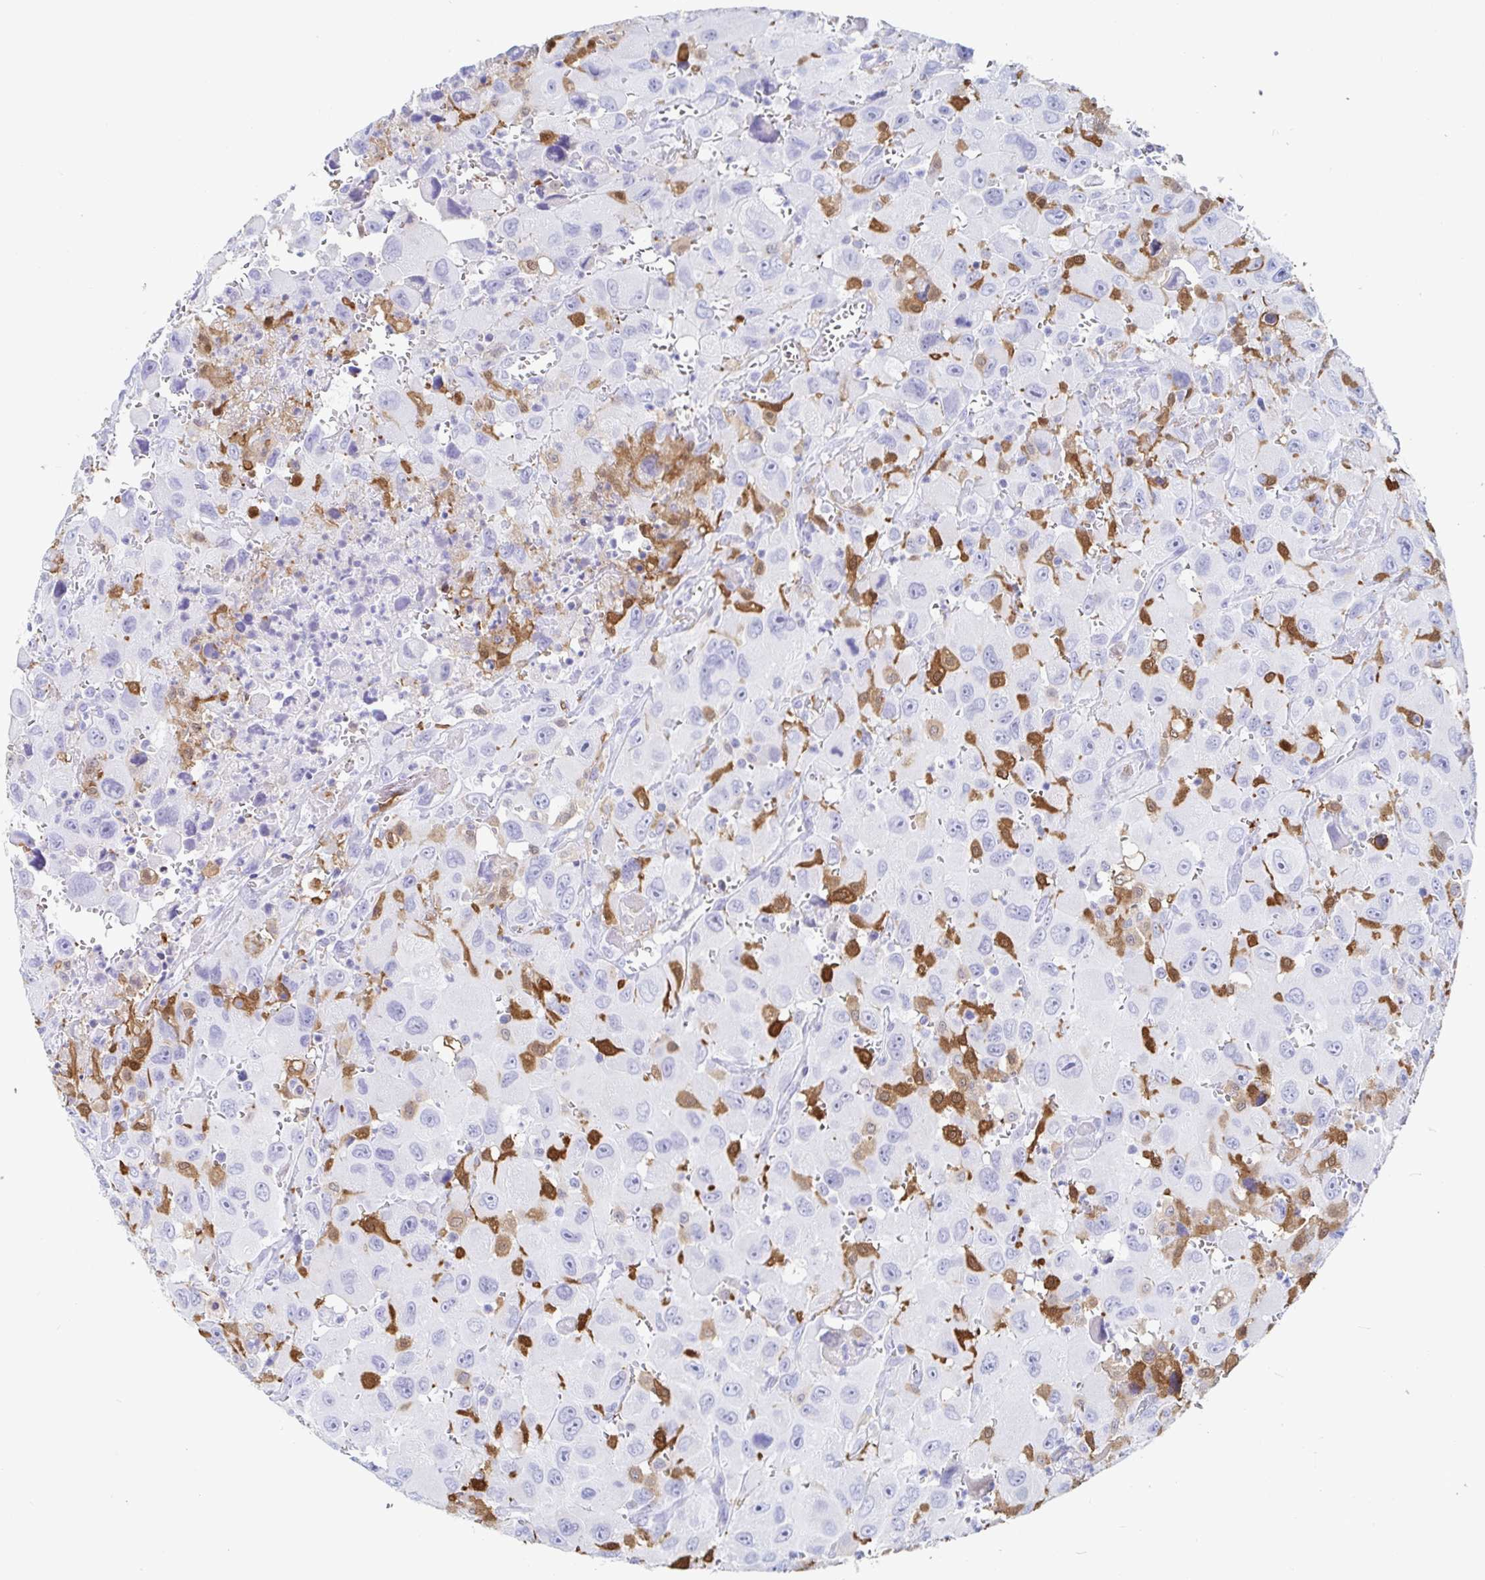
{"staining": {"intensity": "negative", "quantity": "none", "location": "none"}, "tissue": "head and neck cancer", "cell_type": "Tumor cells", "image_type": "cancer", "snomed": [{"axis": "morphology", "description": "Squamous cell carcinoma, NOS"}, {"axis": "morphology", "description": "Squamous cell carcinoma, metastatic, NOS"}, {"axis": "topography", "description": "Oral tissue"}, {"axis": "topography", "description": "Head-Neck"}], "caption": "Photomicrograph shows no significant protein positivity in tumor cells of head and neck cancer.", "gene": "OR2A4", "patient": {"sex": "female", "age": 85}}